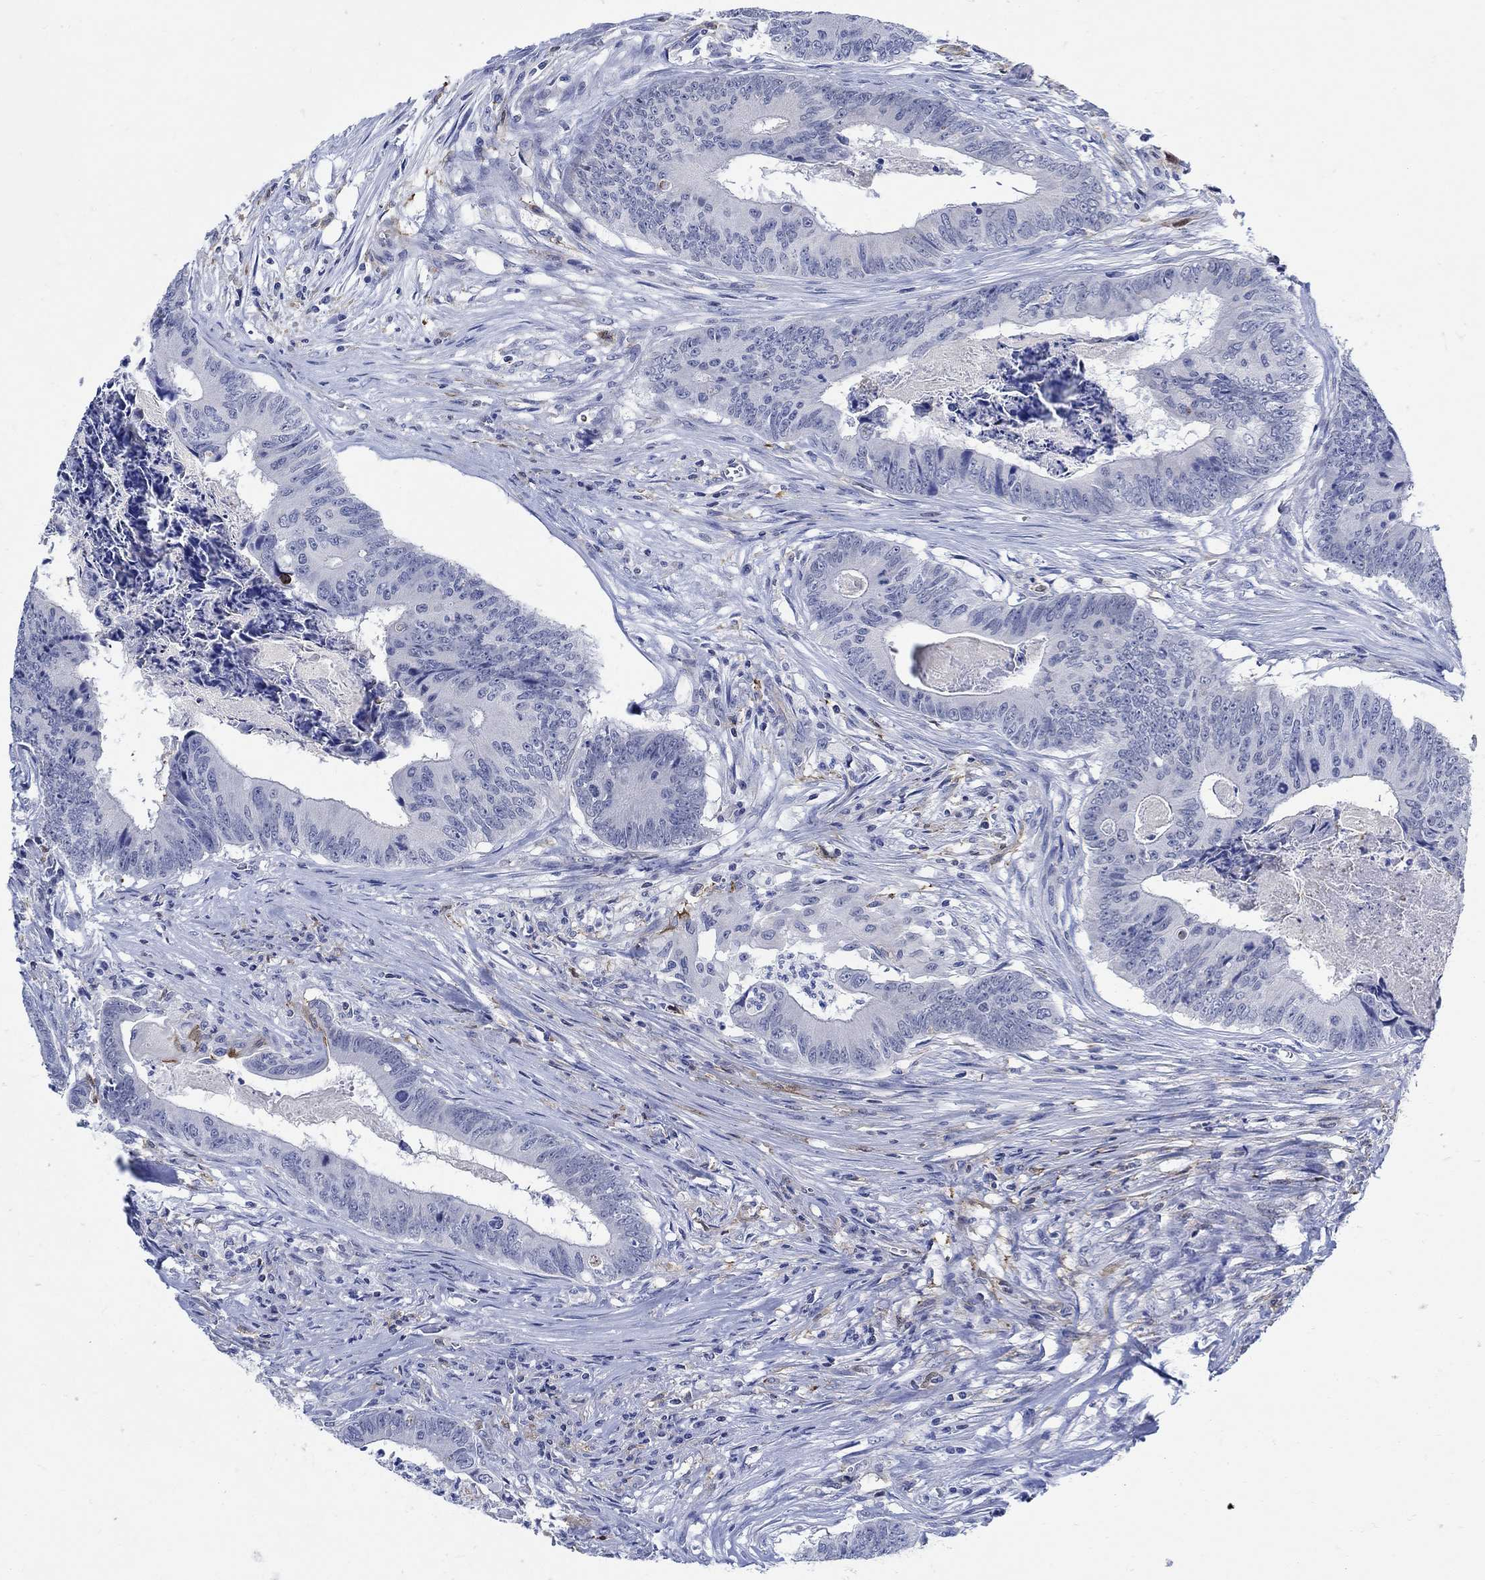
{"staining": {"intensity": "negative", "quantity": "none", "location": "none"}, "tissue": "colorectal cancer", "cell_type": "Tumor cells", "image_type": "cancer", "snomed": [{"axis": "morphology", "description": "Adenocarcinoma, NOS"}, {"axis": "topography", "description": "Colon"}], "caption": "A high-resolution photomicrograph shows immunohistochemistry (IHC) staining of colorectal adenocarcinoma, which exhibits no significant expression in tumor cells.", "gene": "PHF21B", "patient": {"sex": "male", "age": 84}}